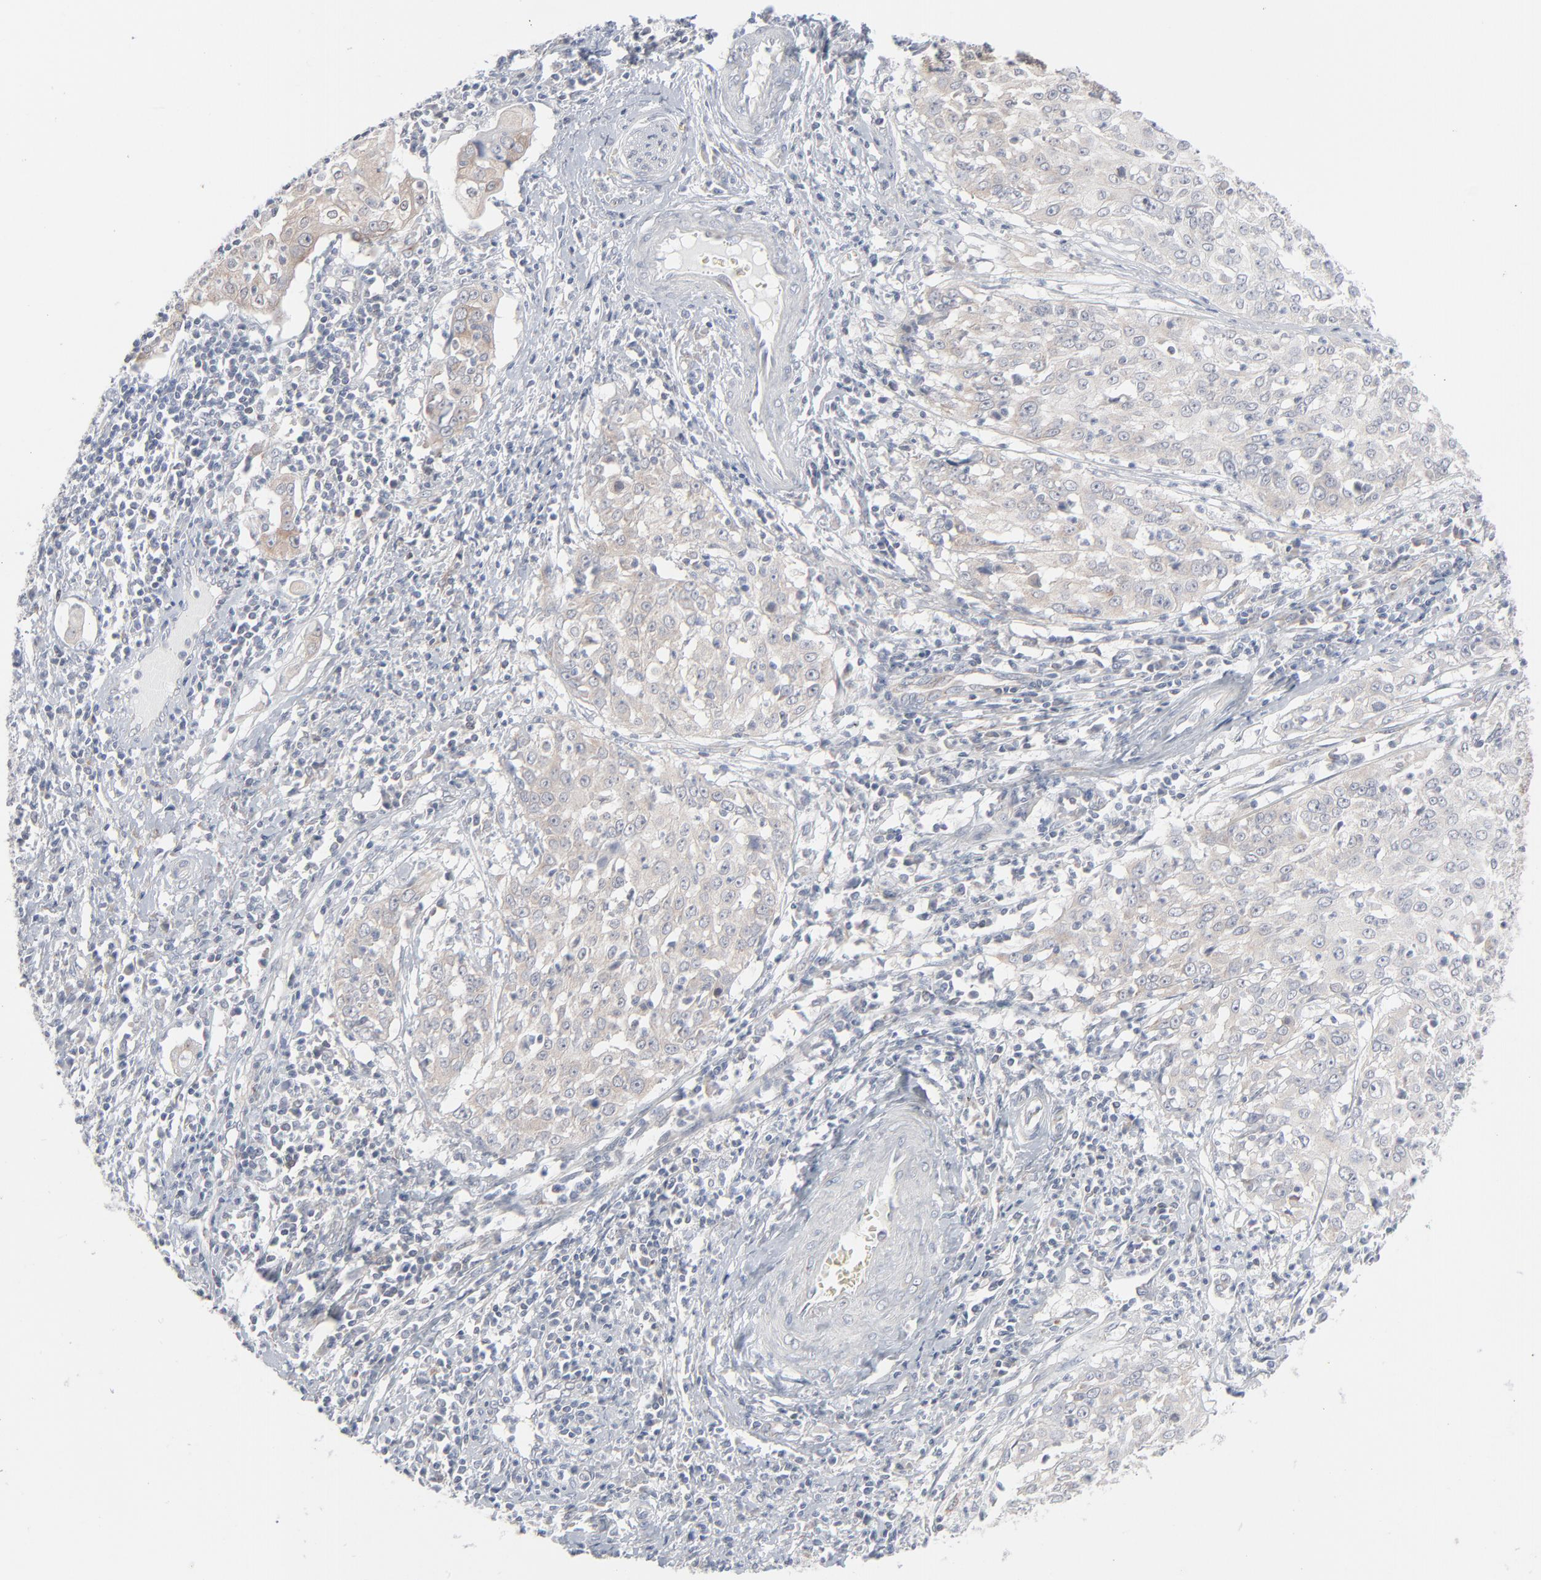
{"staining": {"intensity": "weak", "quantity": "25%-75%", "location": "cytoplasmic/membranous"}, "tissue": "cervical cancer", "cell_type": "Tumor cells", "image_type": "cancer", "snomed": [{"axis": "morphology", "description": "Squamous cell carcinoma, NOS"}, {"axis": "topography", "description": "Cervix"}], "caption": "A brown stain highlights weak cytoplasmic/membranous staining of a protein in human cervical cancer tumor cells.", "gene": "KDSR", "patient": {"sex": "female", "age": 39}}